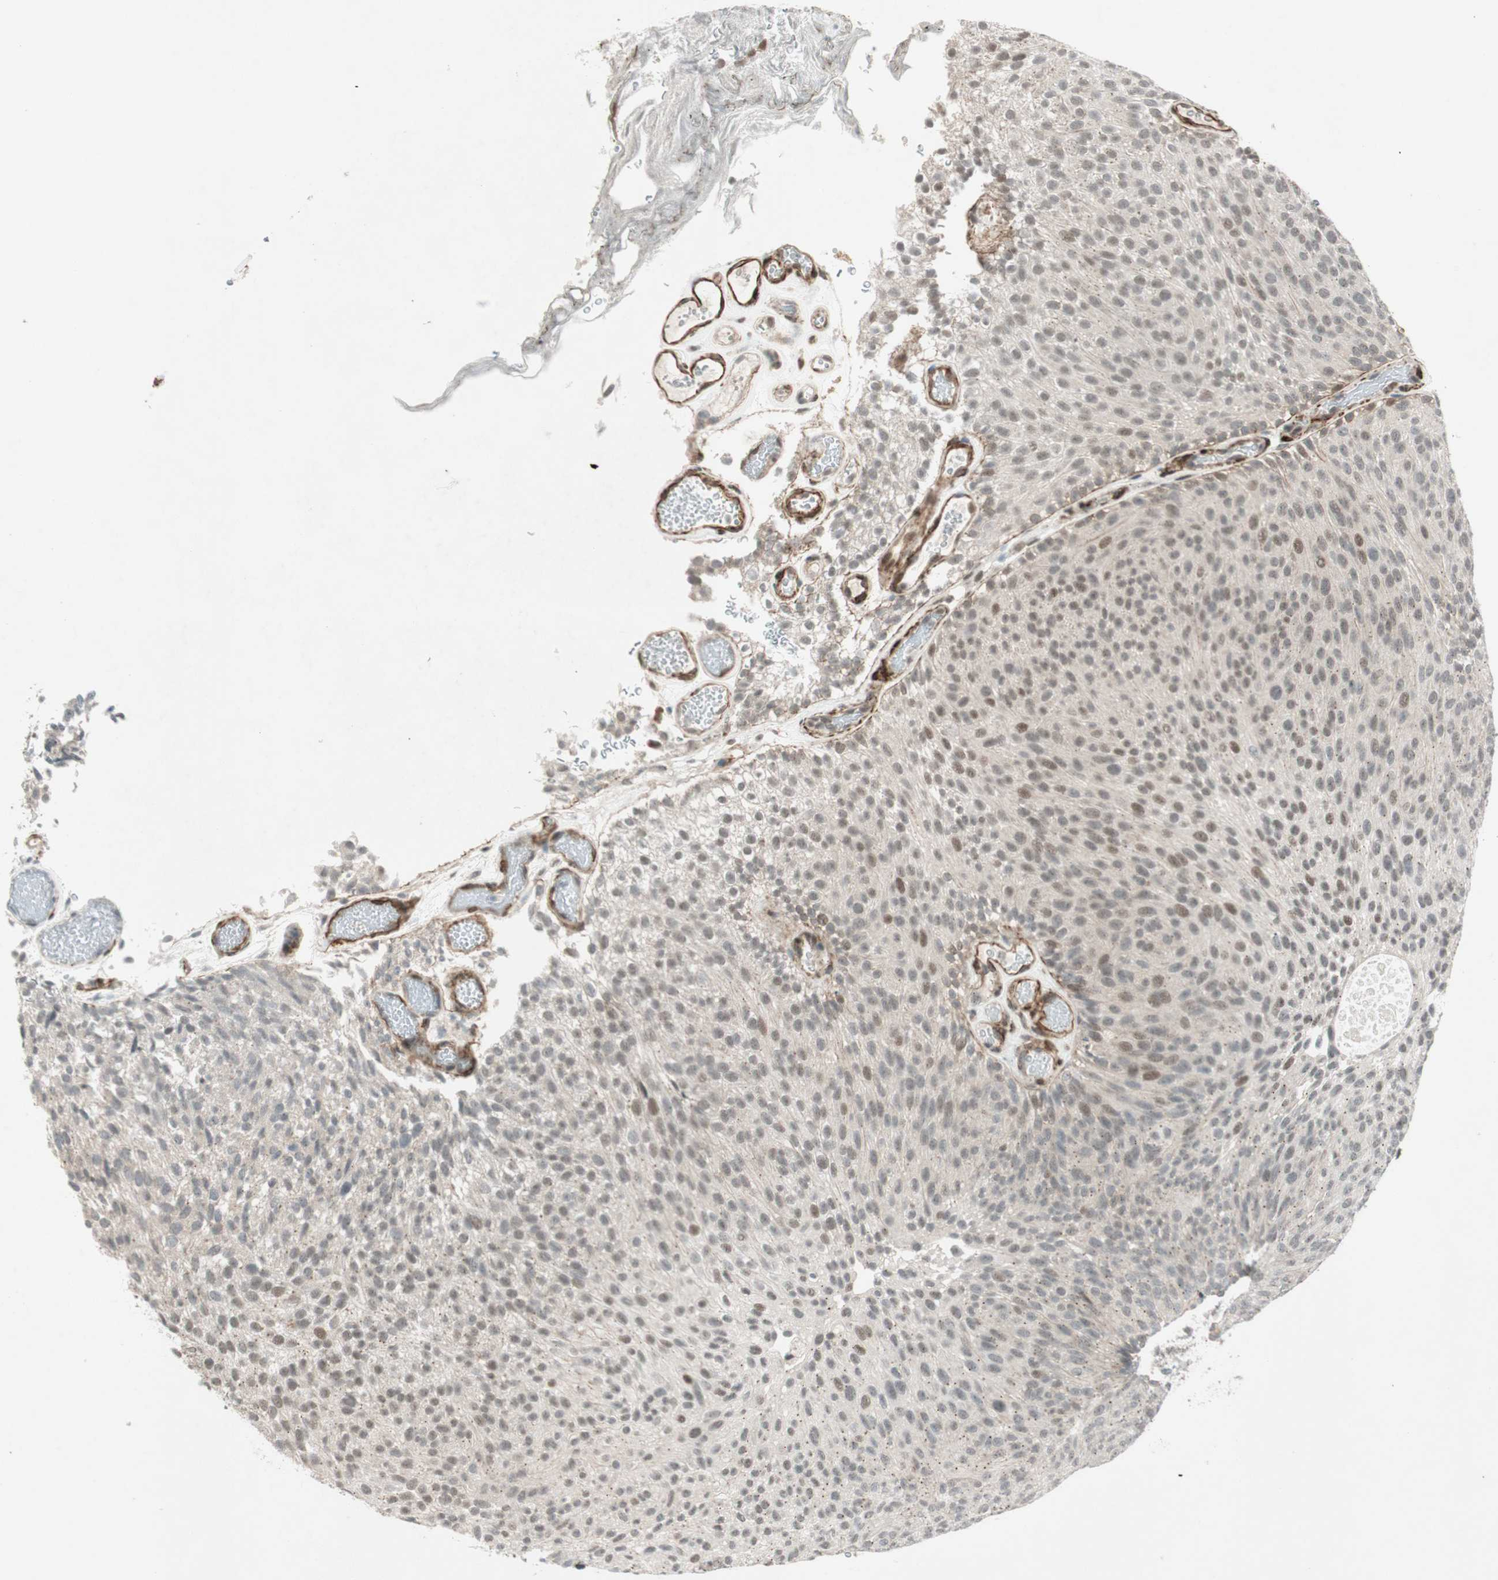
{"staining": {"intensity": "weak", "quantity": "<25%", "location": "cytoplasmic/membranous,nuclear"}, "tissue": "urothelial cancer", "cell_type": "Tumor cells", "image_type": "cancer", "snomed": [{"axis": "morphology", "description": "Urothelial carcinoma, Low grade"}, {"axis": "topography", "description": "Urinary bladder"}], "caption": "IHC image of urothelial cancer stained for a protein (brown), which exhibits no expression in tumor cells.", "gene": "CDK19", "patient": {"sex": "male", "age": 78}}